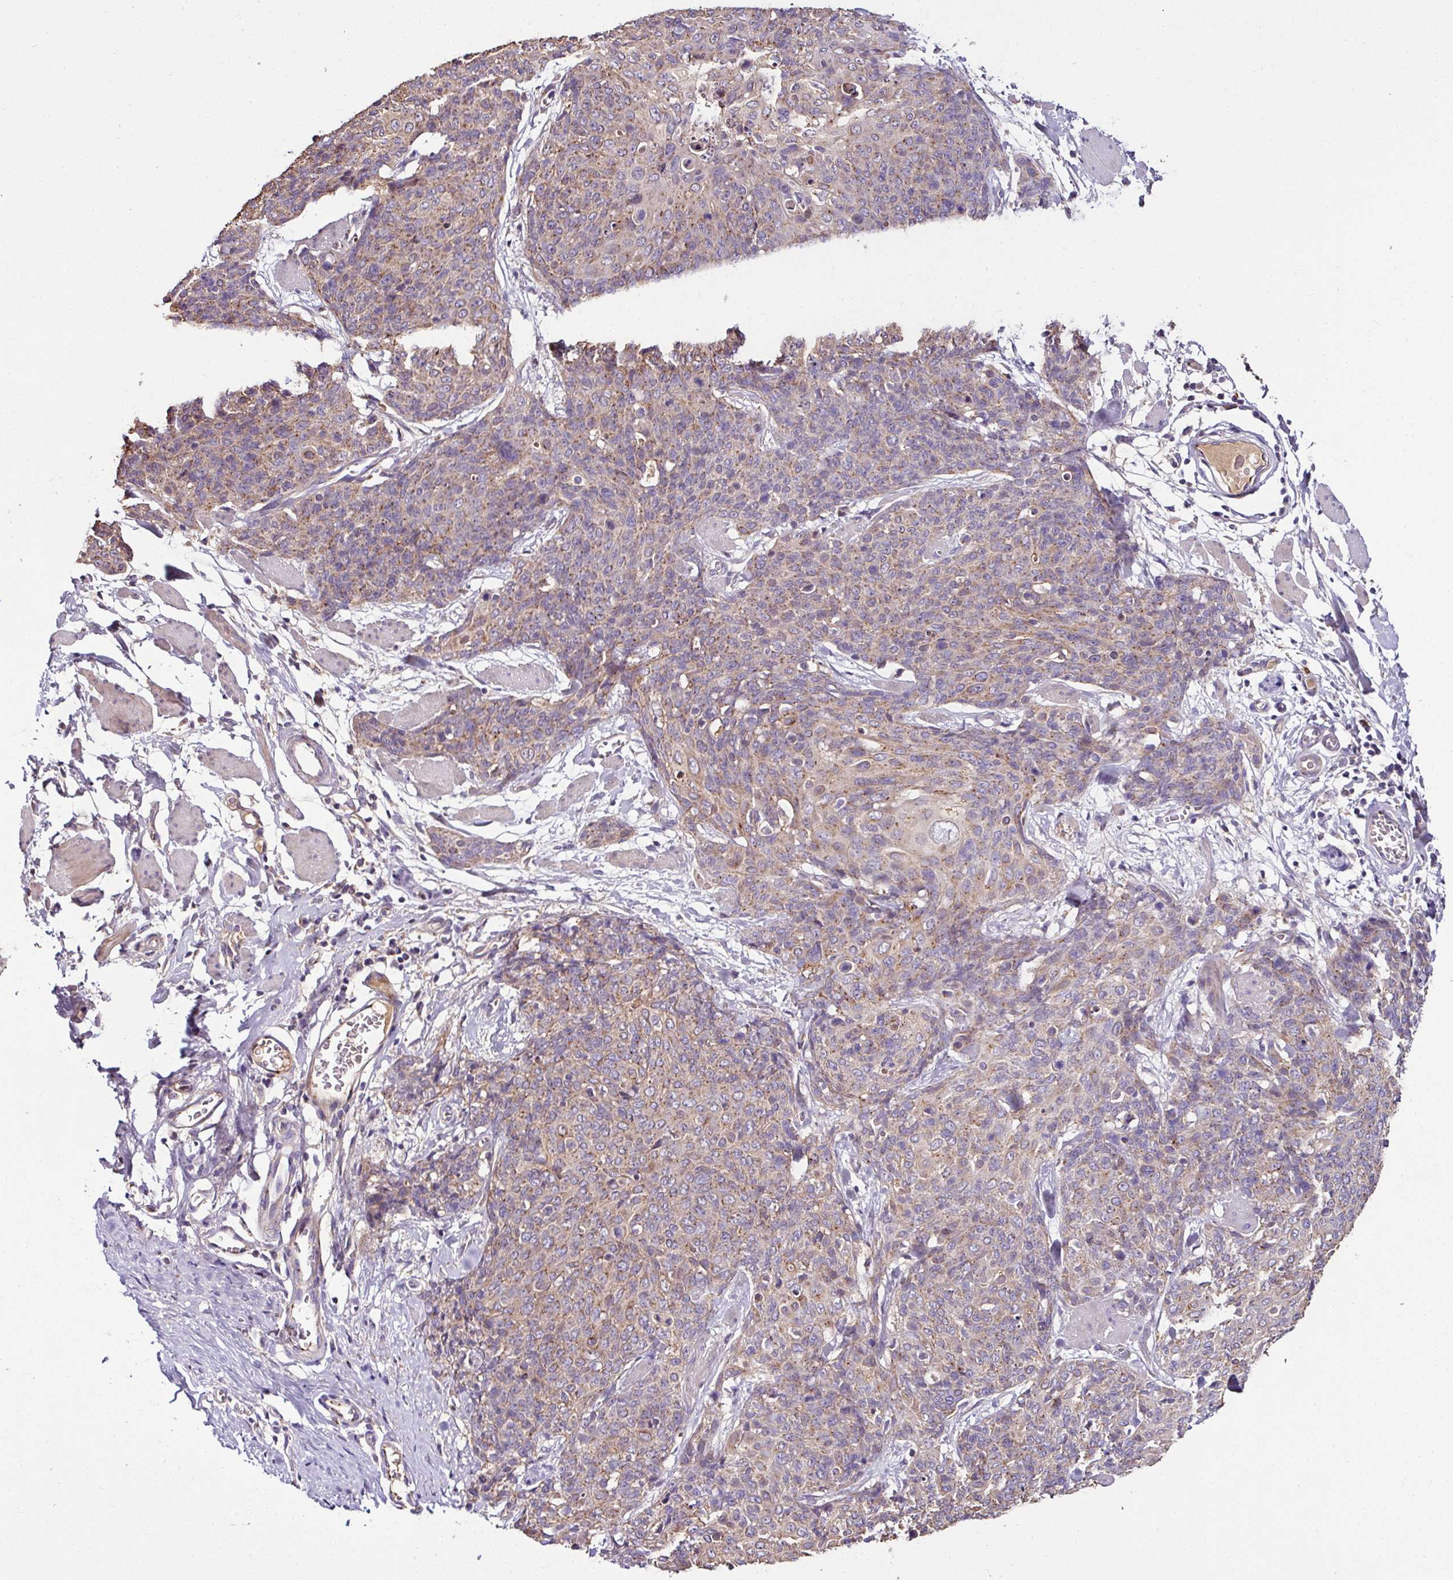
{"staining": {"intensity": "moderate", "quantity": "25%-75%", "location": "cytoplasmic/membranous"}, "tissue": "skin cancer", "cell_type": "Tumor cells", "image_type": "cancer", "snomed": [{"axis": "morphology", "description": "Squamous cell carcinoma, NOS"}, {"axis": "topography", "description": "Skin"}, {"axis": "topography", "description": "Vulva"}], "caption": "This is an image of immunohistochemistry (IHC) staining of squamous cell carcinoma (skin), which shows moderate positivity in the cytoplasmic/membranous of tumor cells.", "gene": "CPD", "patient": {"sex": "female", "age": 85}}